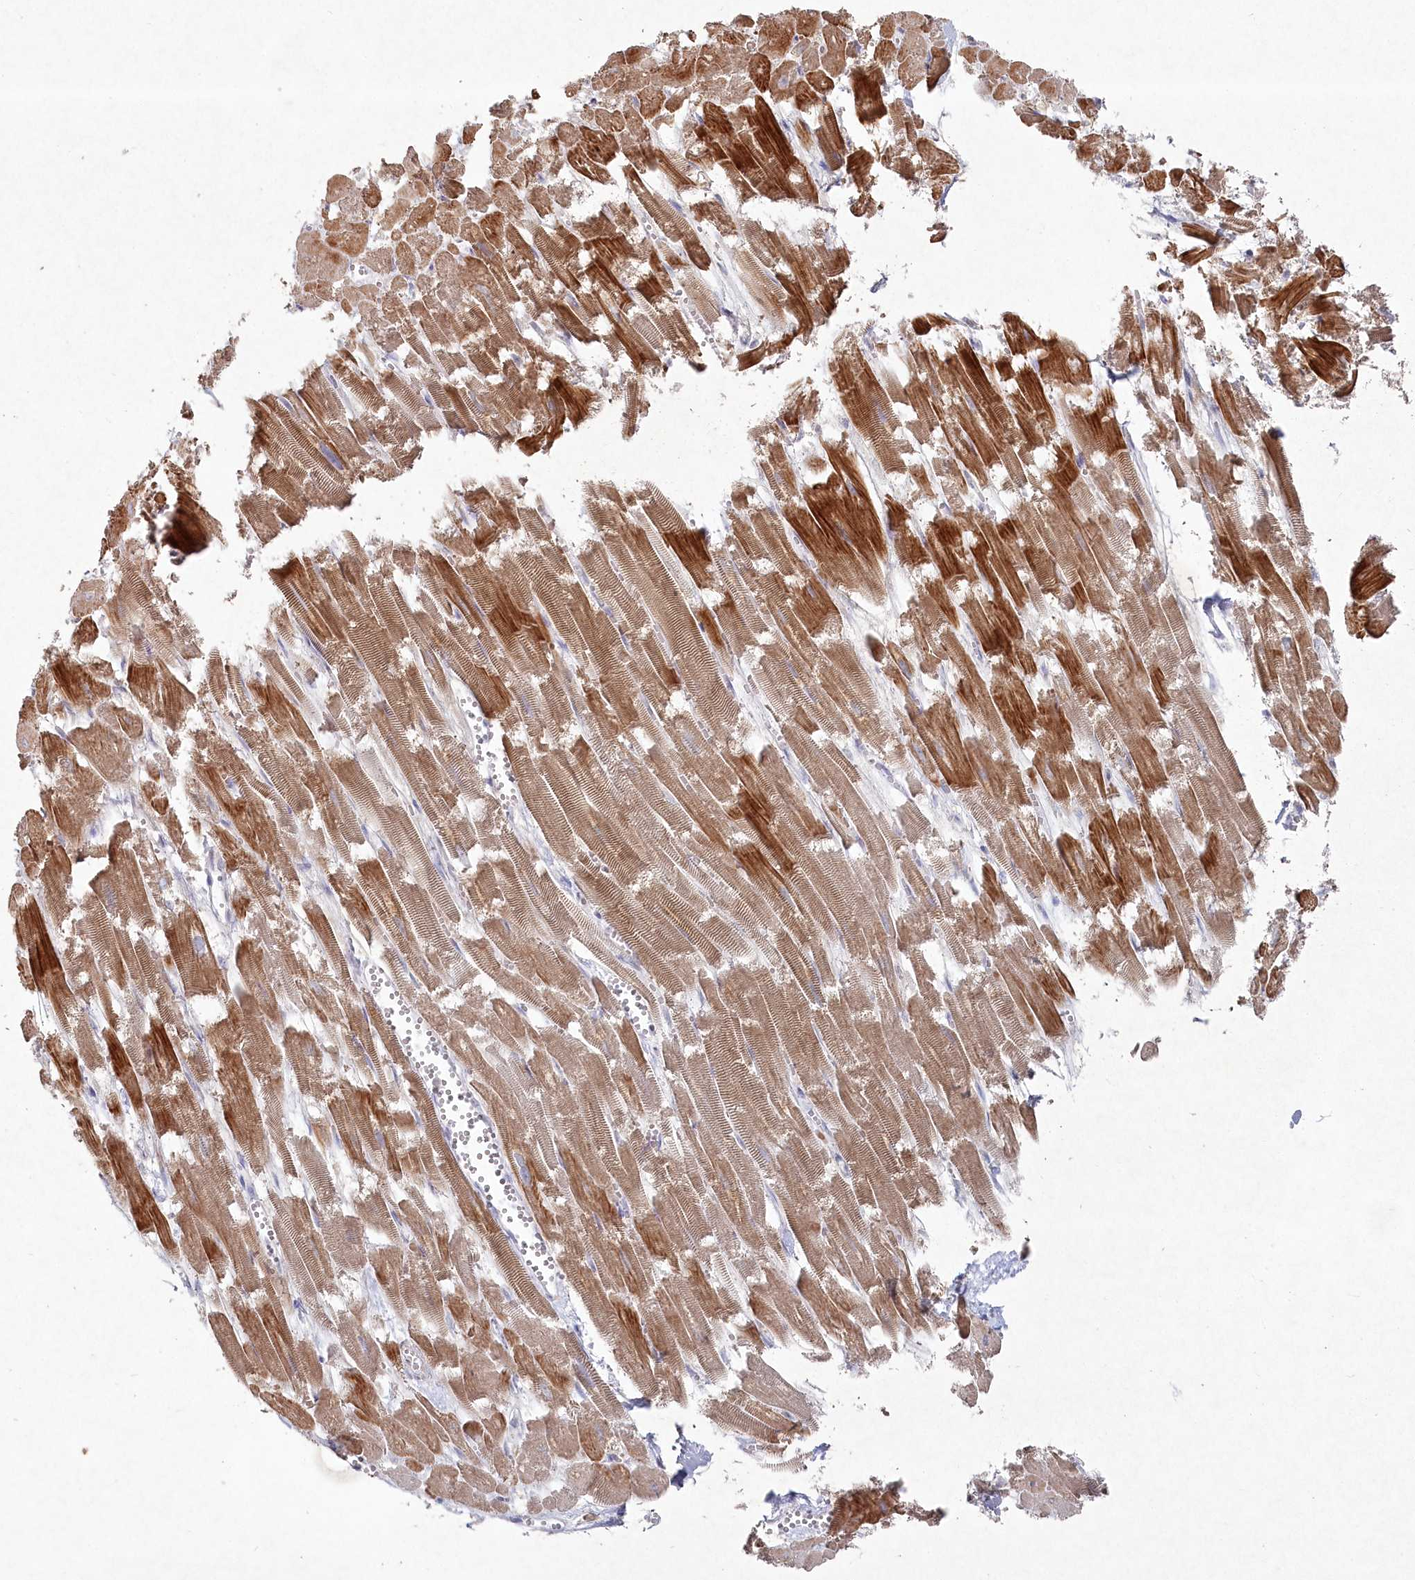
{"staining": {"intensity": "moderate", "quantity": "25%-75%", "location": "cytoplasmic/membranous"}, "tissue": "heart muscle", "cell_type": "Cardiomyocytes", "image_type": "normal", "snomed": [{"axis": "morphology", "description": "Normal tissue, NOS"}, {"axis": "topography", "description": "Heart"}], "caption": "This image shows benign heart muscle stained with IHC to label a protein in brown. The cytoplasmic/membranous of cardiomyocytes show moderate positivity for the protein. Nuclei are counter-stained blue.", "gene": "TGFBRAP1", "patient": {"sex": "male", "age": 54}}